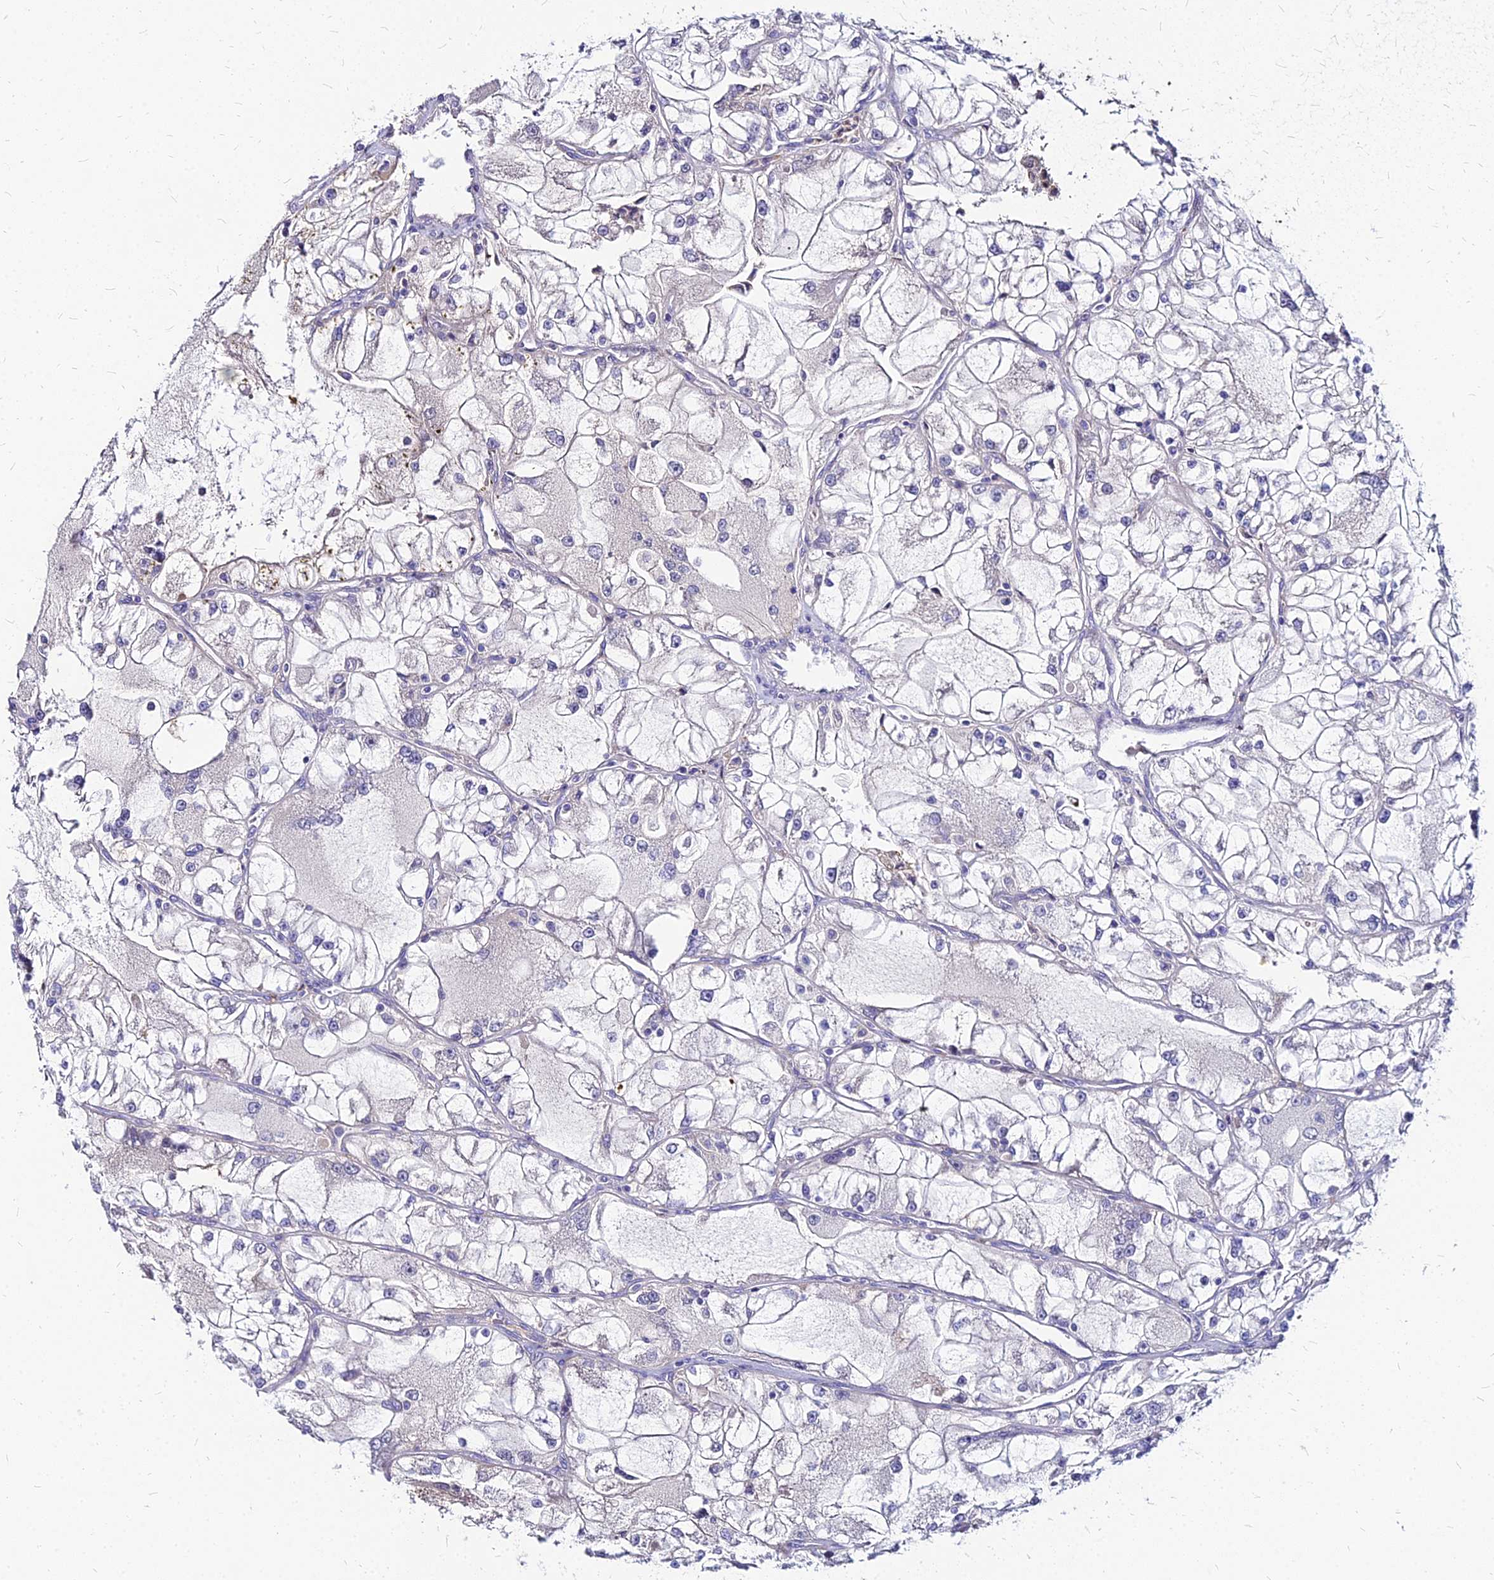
{"staining": {"intensity": "negative", "quantity": "none", "location": "none"}, "tissue": "renal cancer", "cell_type": "Tumor cells", "image_type": "cancer", "snomed": [{"axis": "morphology", "description": "Adenocarcinoma, NOS"}, {"axis": "topography", "description": "Kidney"}], "caption": "This is an immunohistochemistry histopathology image of renal cancer (adenocarcinoma). There is no staining in tumor cells.", "gene": "ACSM6", "patient": {"sex": "female", "age": 72}}